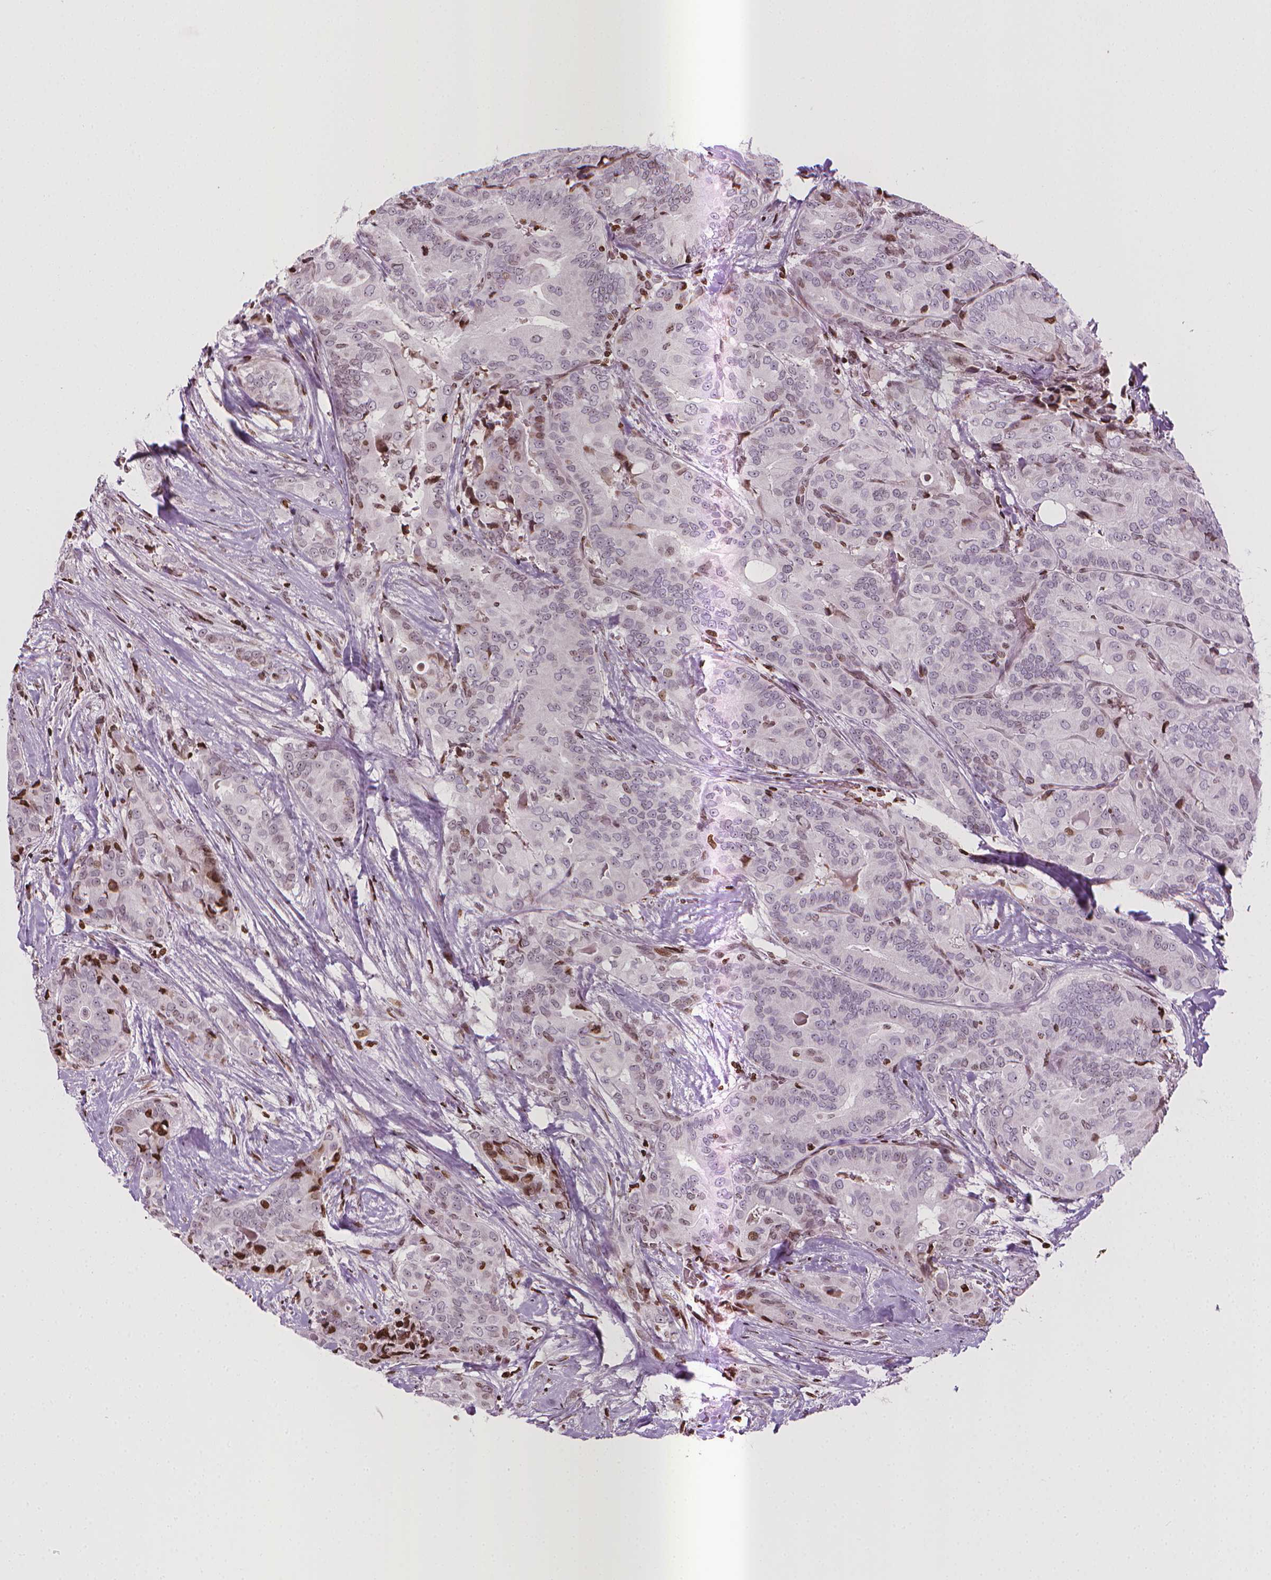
{"staining": {"intensity": "moderate", "quantity": "<25%", "location": "nuclear"}, "tissue": "thyroid cancer", "cell_type": "Tumor cells", "image_type": "cancer", "snomed": [{"axis": "morphology", "description": "Papillary adenocarcinoma, NOS"}, {"axis": "topography", "description": "Thyroid gland"}], "caption": "The histopathology image reveals a brown stain indicating the presence of a protein in the nuclear of tumor cells in papillary adenocarcinoma (thyroid).", "gene": "PIP4K2A", "patient": {"sex": "male", "age": 61}}